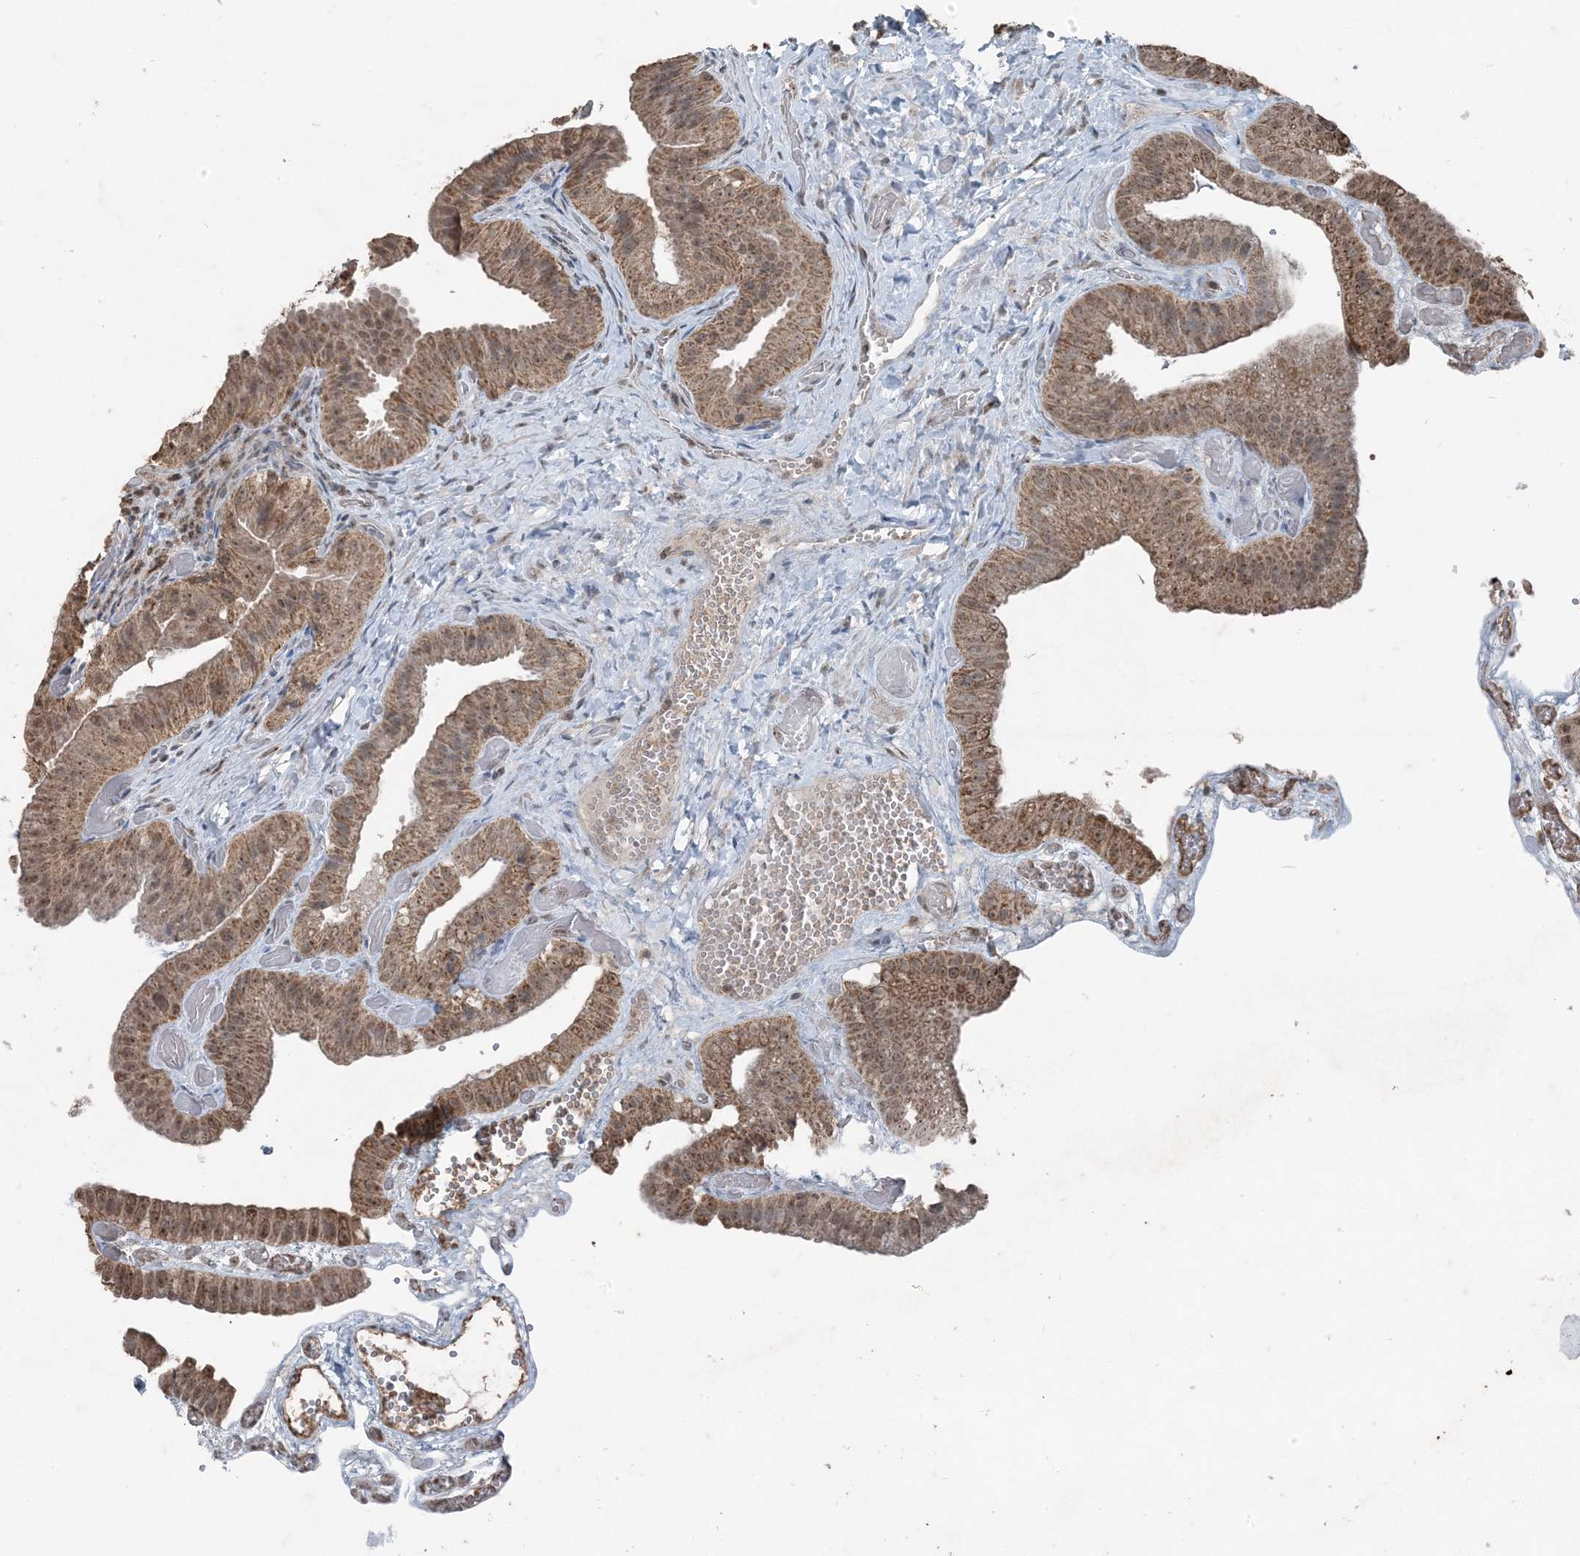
{"staining": {"intensity": "moderate", "quantity": ">75%", "location": "cytoplasmic/membranous,nuclear"}, "tissue": "gallbladder", "cell_type": "Glandular cells", "image_type": "normal", "snomed": [{"axis": "morphology", "description": "Normal tissue, NOS"}, {"axis": "topography", "description": "Gallbladder"}], "caption": "IHC micrograph of unremarkable human gallbladder stained for a protein (brown), which displays medium levels of moderate cytoplasmic/membranous,nuclear staining in about >75% of glandular cells.", "gene": "GNL1", "patient": {"sex": "female", "age": 64}}